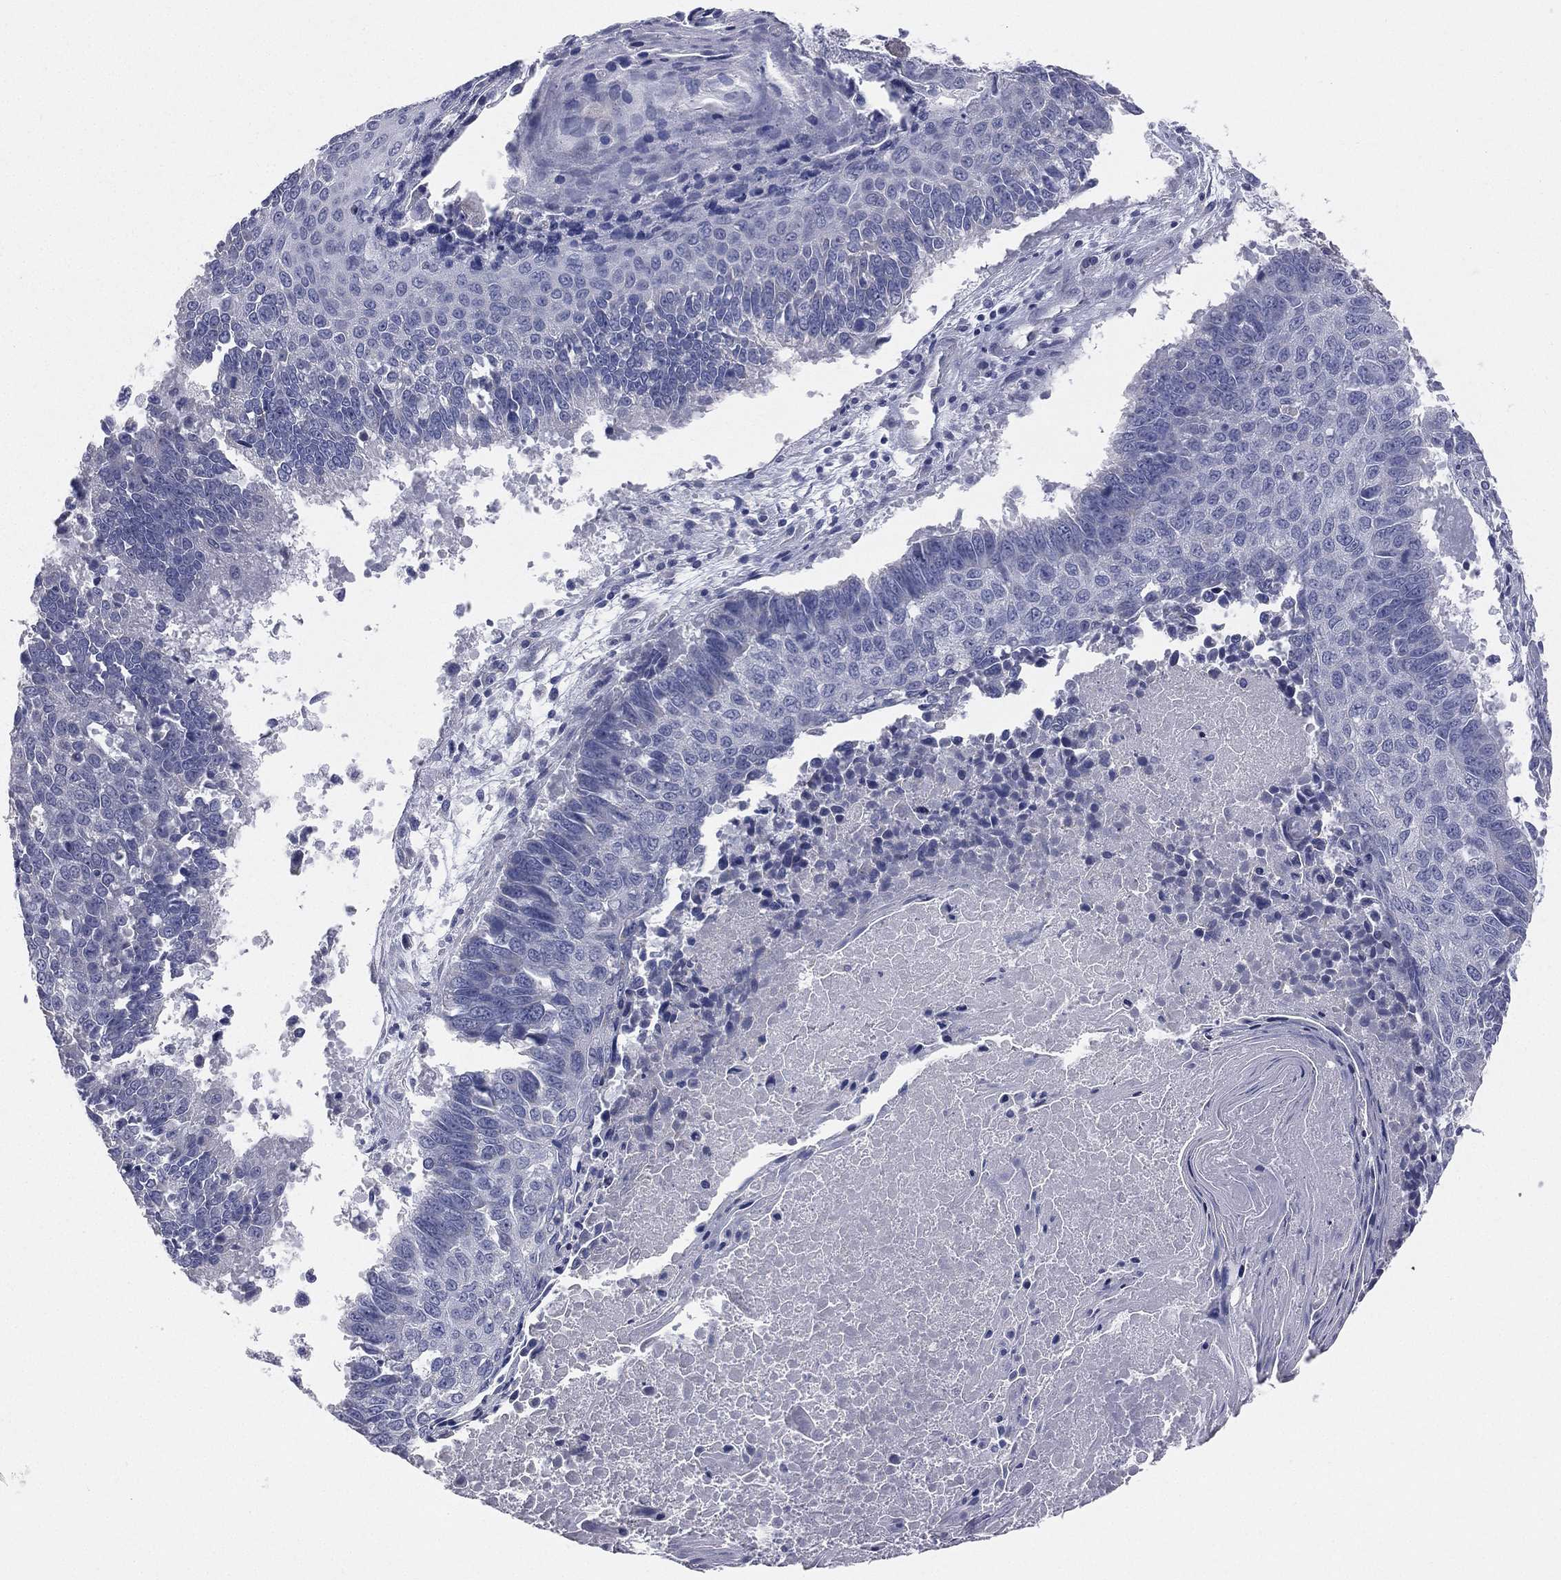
{"staining": {"intensity": "negative", "quantity": "none", "location": "none"}, "tissue": "lung cancer", "cell_type": "Tumor cells", "image_type": "cancer", "snomed": [{"axis": "morphology", "description": "Squamous cell carcinoma, NOS"}, {"axis": "topography", "description": "Lung"}], "caption": "An immunohistochemistry histopathology image of lung cancer (squamous cell carcinoma) is shown. There is no staining in tumor cells of lung cancer (squamous cell carcinoma).", "gene": "STK31", "patient": {"sex": "male", "age": 73}}